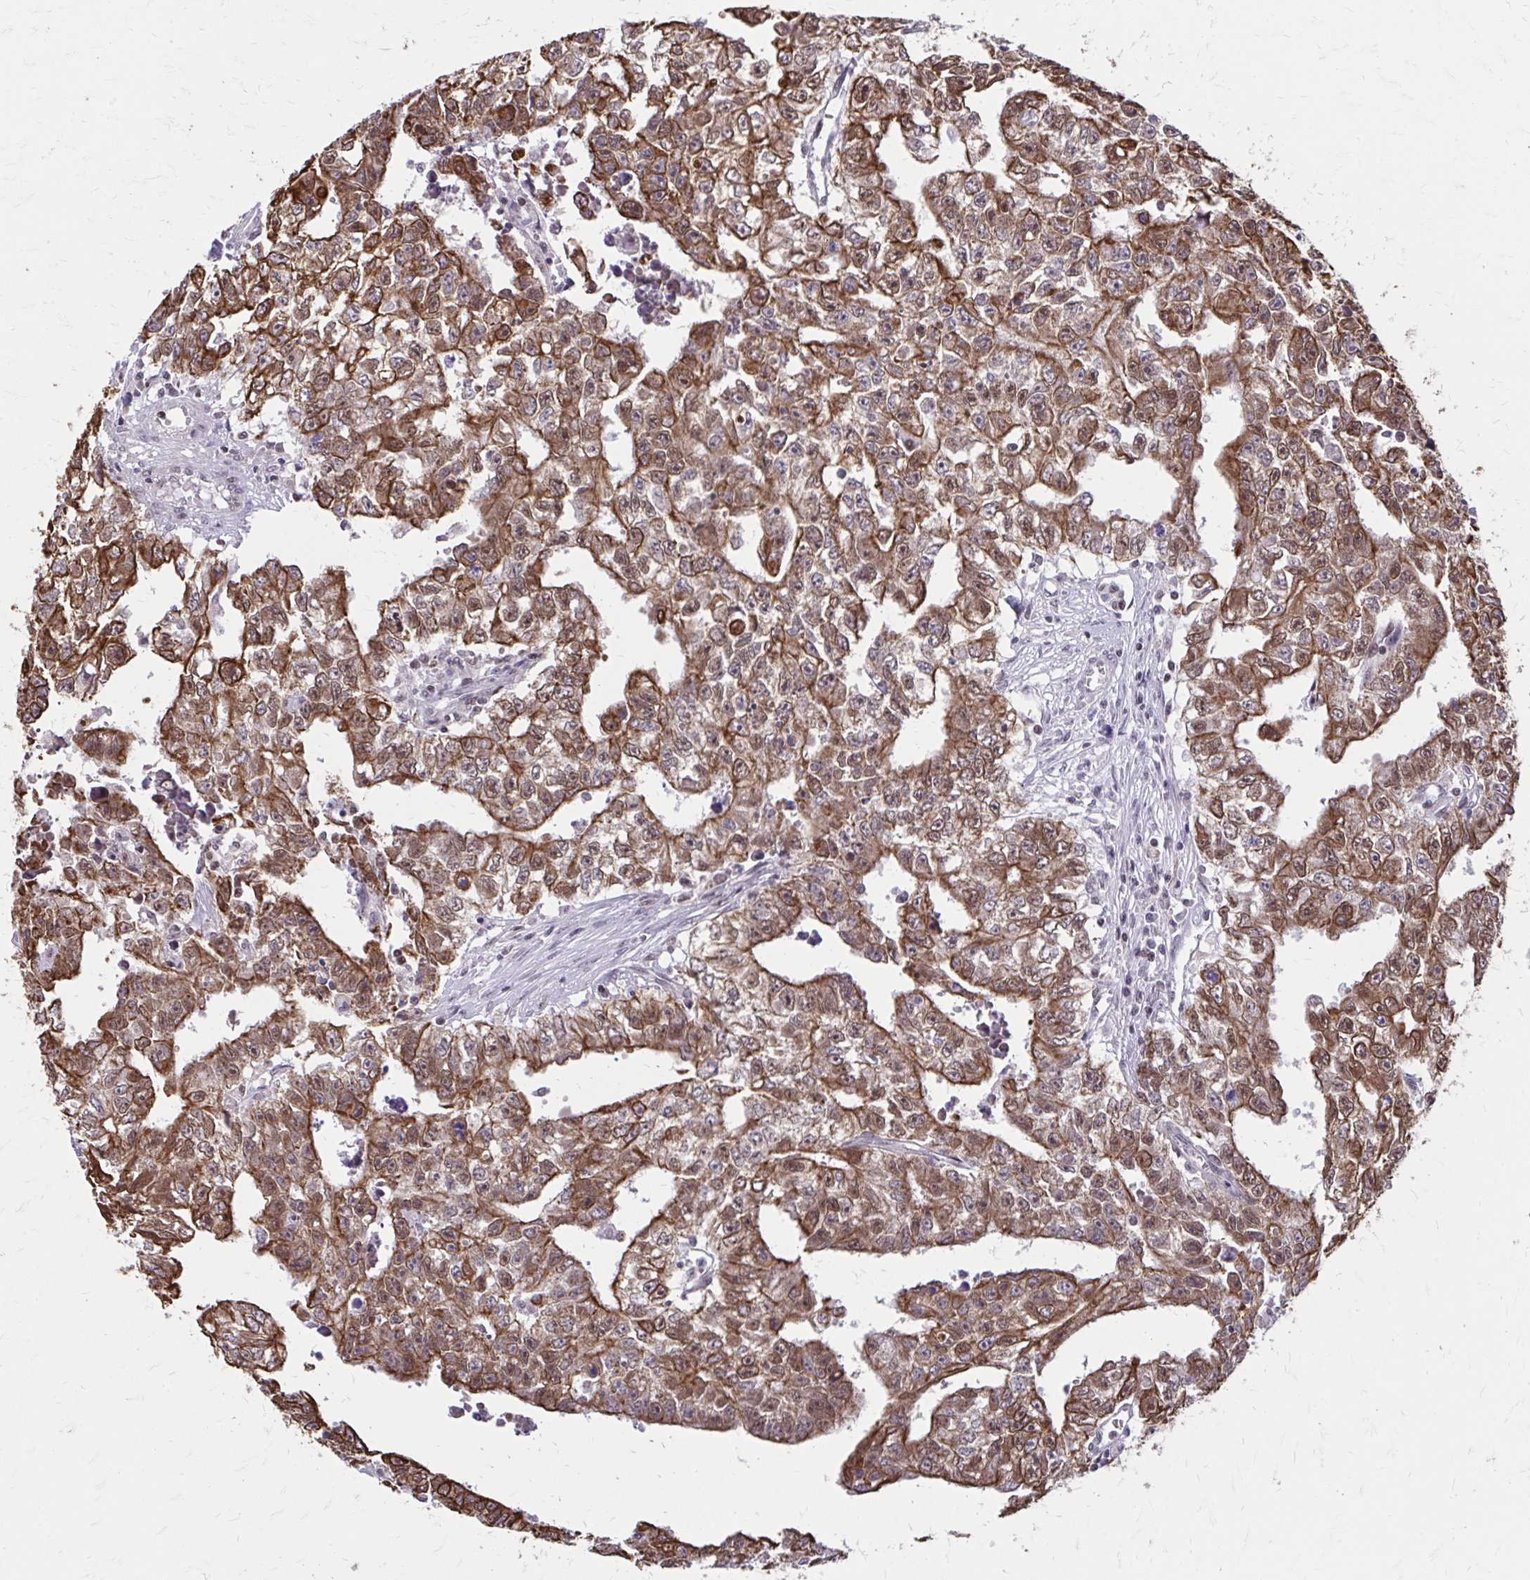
{"staining": {"intensity": "strong", "quantity": ">75%", "location": "cytoplasmic/membranous,nuclear"}, "tissue": "testis cancer", "cell_type": "Tumor cells", "image_type": "cancer", "snomed": [{"axis": "morphology", "description": "Carcinoma, Embryonal, NOS"}, {"axis": "morphology", "description": "Teratoma, malignant, NOS"}, {"axis": "topography", "description": "Testis"}], "caption": "About >75% of tumor cells in embryonal carcinoma (testis) display strong cytoplasmic/membranous and nuclear protein positivity as visualized by brown immunohistochemical staining.", "gene": "ANKRD30B", "patient": {"sex": "male", "age": 24}}